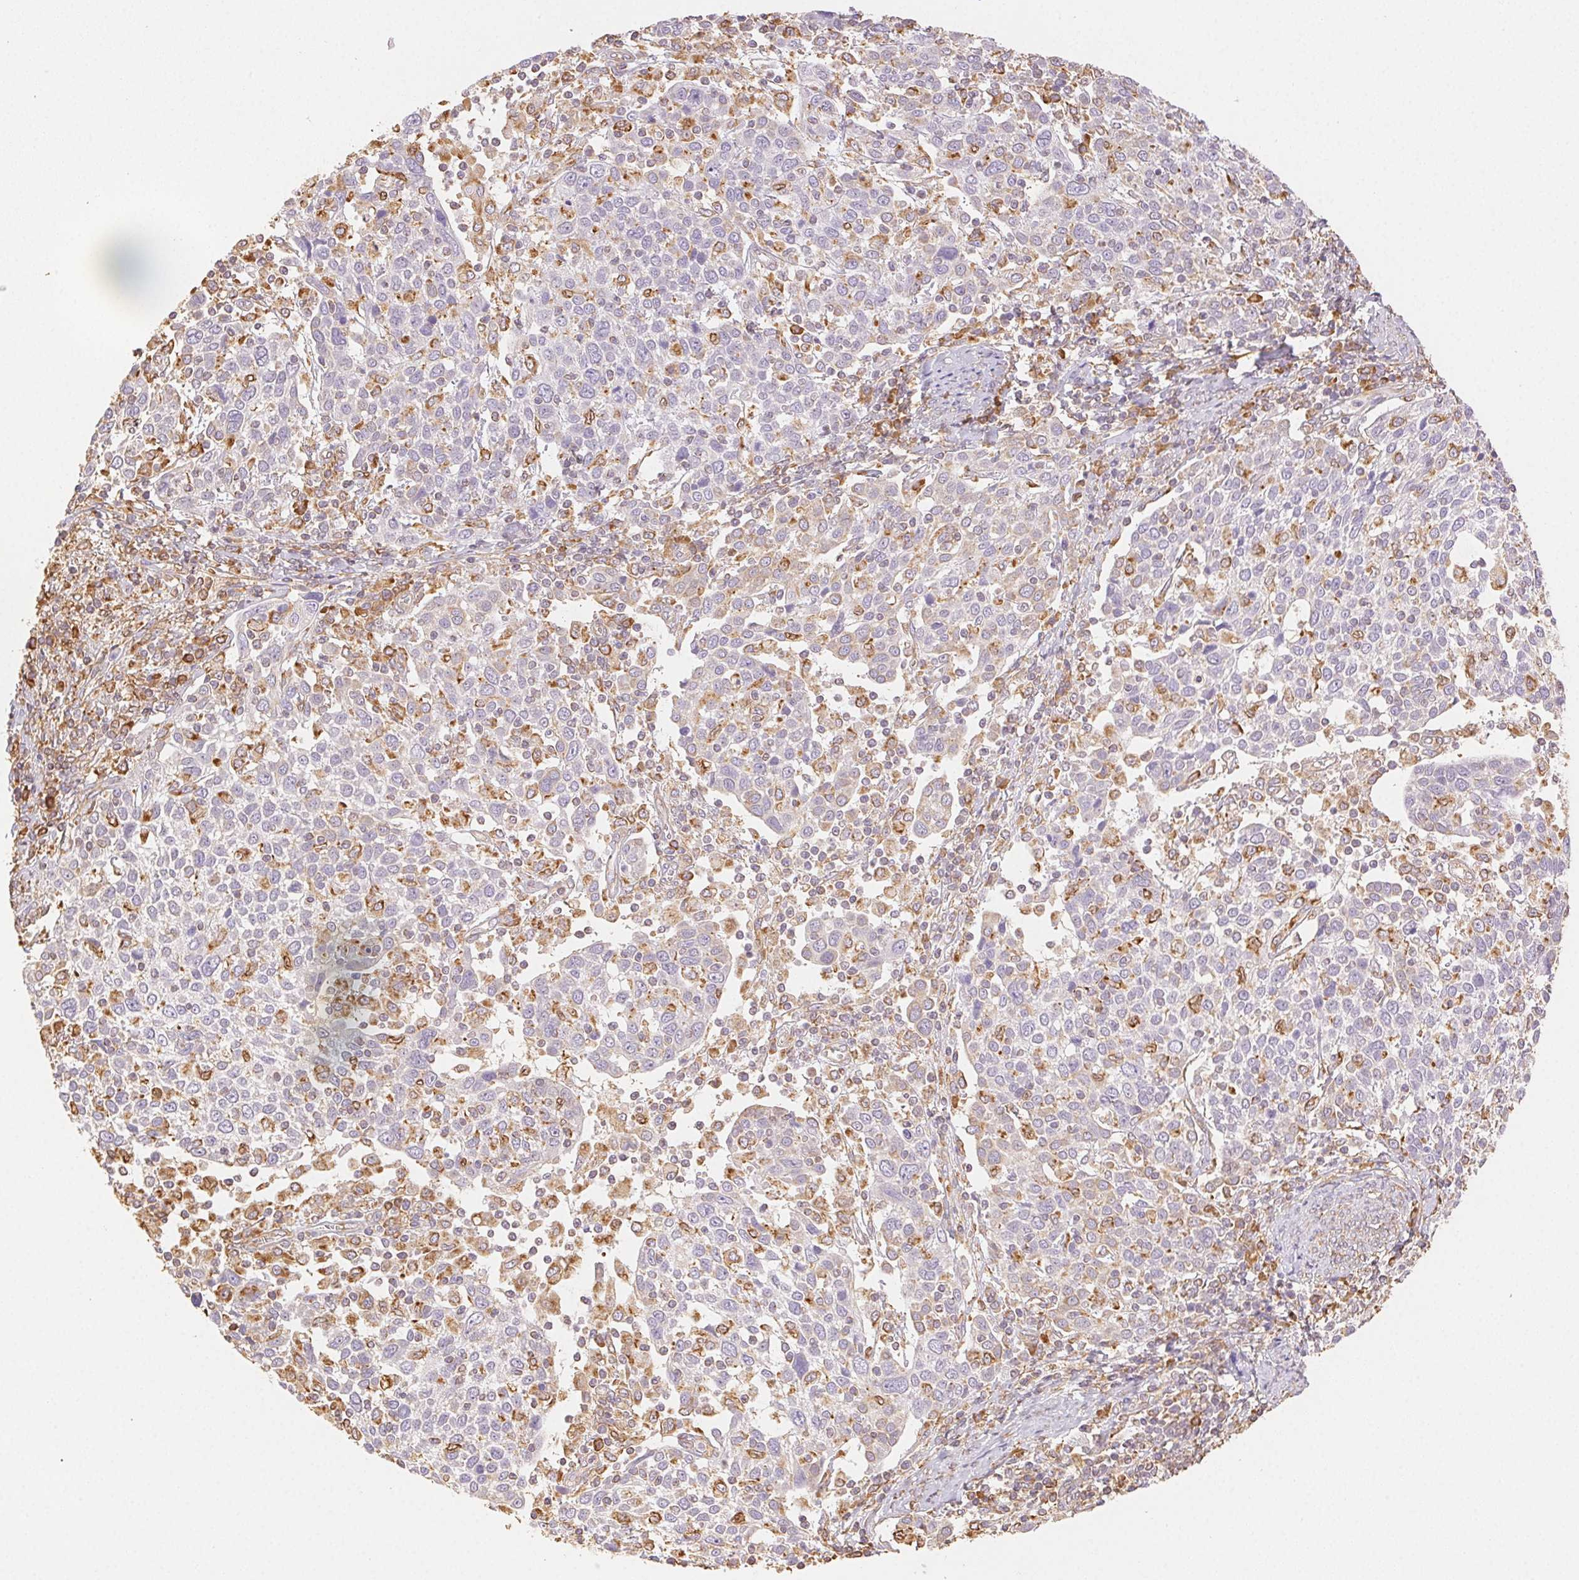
{"staining": {"intensity": "moderate", "quantity": "<25%", "location": "cytoplasmic/membranous"}, "tissue": "cervical cancer", "cell_type": "Tumor cells", "image_type": "cancer", "snomed": [{"axis": "morphology", "description": "Squamous cell carcinoma, NOS"}, {"axis": "topography", "description": "Cervix"}], "caption": "A low amount of moderate cytoplasmic/membranous staining is identified in about <25% of tumor cells in squamous cell carcinoma (cervical) tissue. (Stains: DAB (3,3'-diaminobenzidine) in brown, nuclei in blue, Microscopy: brightfield microscopy at high magnification).", "gene": "ENTREP1", "patient": {"sex": "female", "age": 61}}